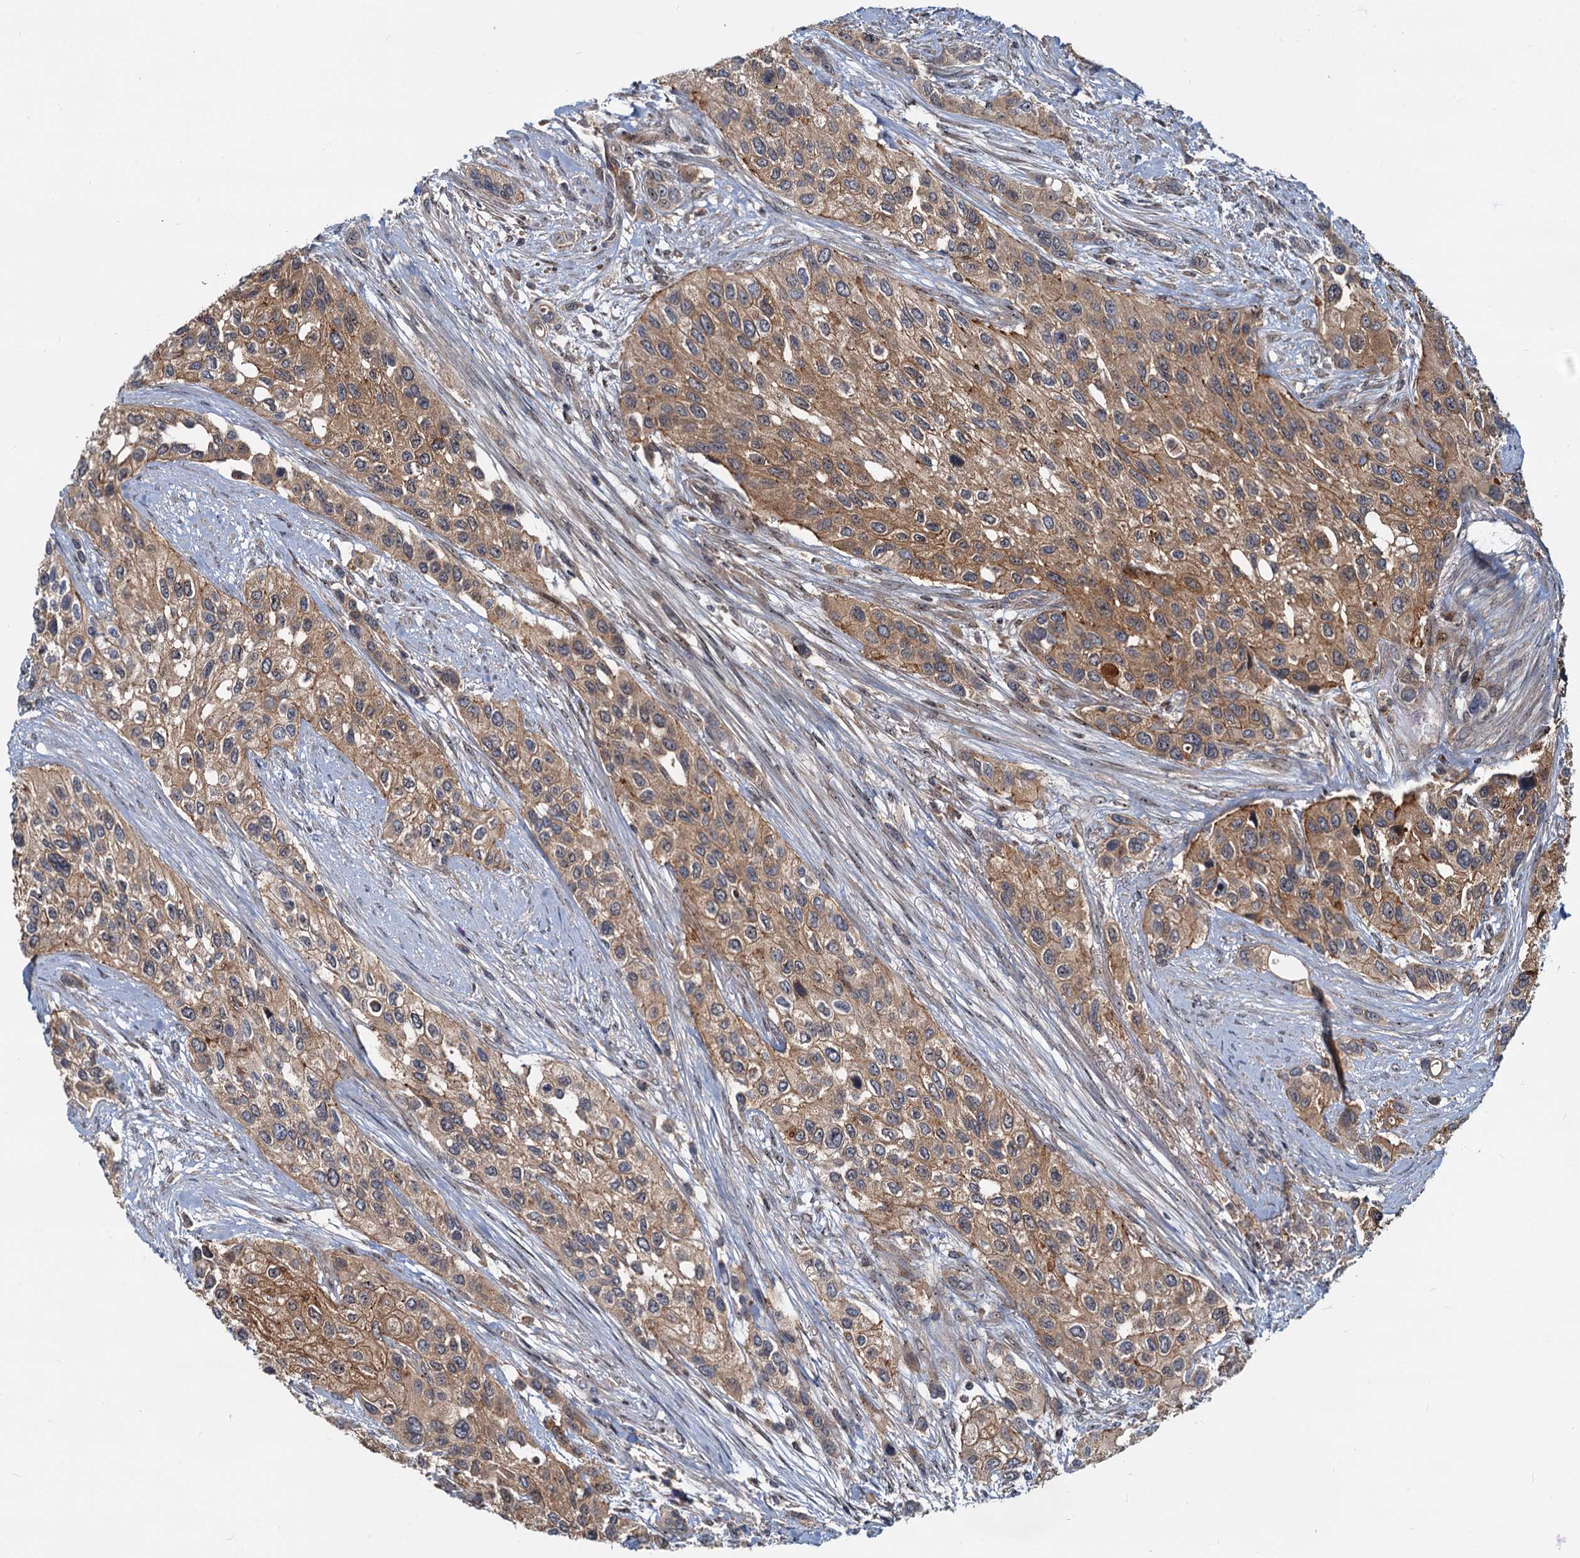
{"staining": {"intensity": "moderate", "quantity": ">75%", "location": "cytoplasmic/membranous"}, "tissue": "urothelial cancer", "cell_type": "Tumor cells", "image_type": "cancer", "snomed": [{"axis": "morphology", "description": "Normal tissue, NOS"}, {"axis": "morphology", "description": "Urothelial carcinoma, High grade"}, {"axis": "topography", "description": "Vascular tissue"}, {"axis": "topography", "description": "Urinary bladder"}], "caption": "High-power microscopy captured an immunohistochemistry photomicrograph of high-grade urothelial carcinoma, revealing moderate cytoplasmic/membranous positivity in about >75% of tumor cells. The protein is shown in brown color, while the nuclei are stained blue.", "gene": "TOLLIP", "patient": {"sex": "female", "age": 56}}